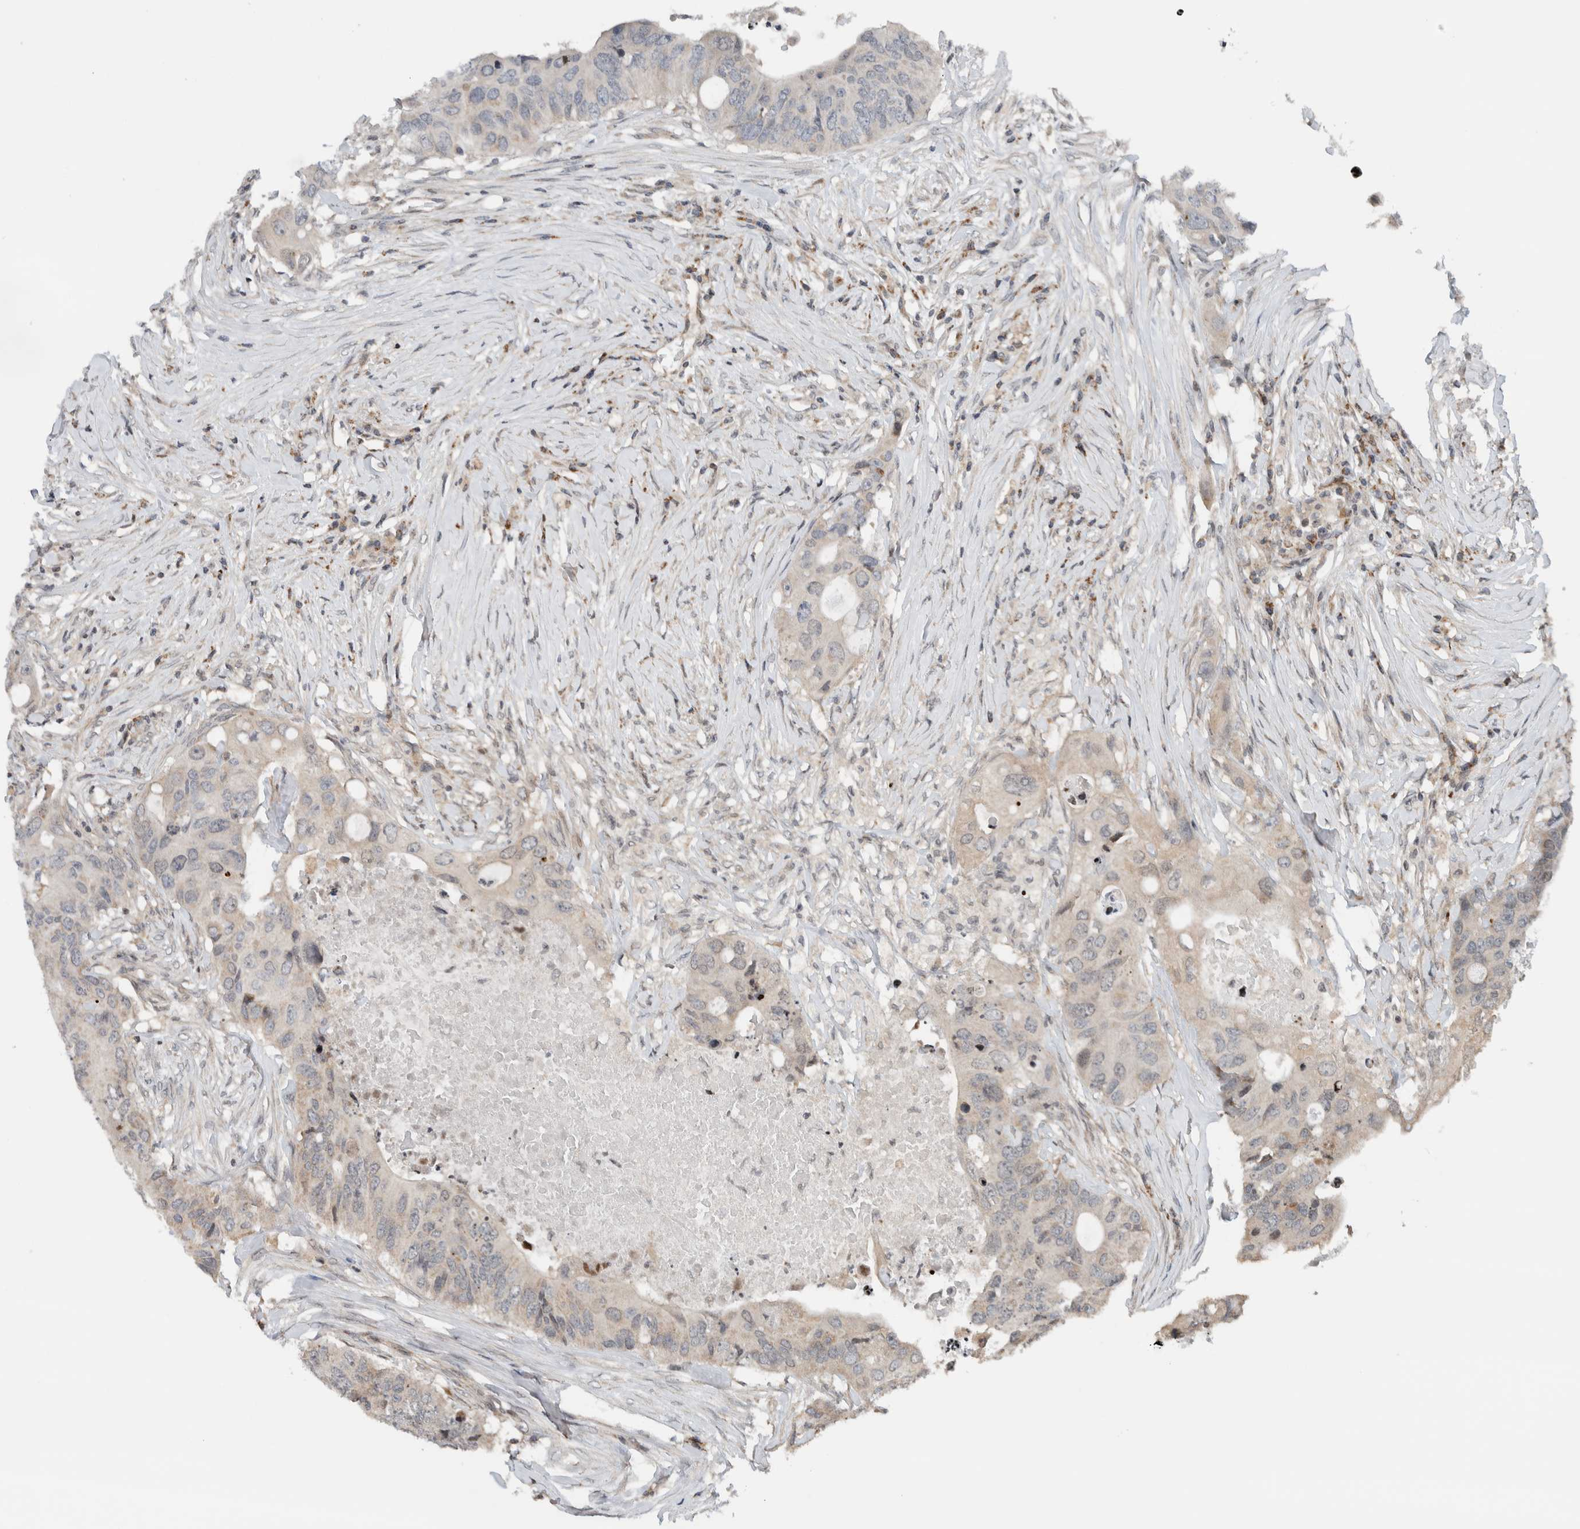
{"staining": {"intensity": "weak", "quantity": "<25%", "location": "cytoplasmic/membranous"}, "tissue": "colorectal cancer", "cell_type": "Tumor cells", "image_type": "cancer", "snomed": [{"axis": "morphology", "description": "Adenocarcinoma, NOS"}, {"axis": "topography", "description": "Colon"}], "caption": "This is a histopathology image of immunohistochemistry (IHC) staining of colorectal adenocarcinoma, which shows no staining in tumor cells.", "gene": "NPLOC4", "patient": {"sex": "male", "age": 71}}